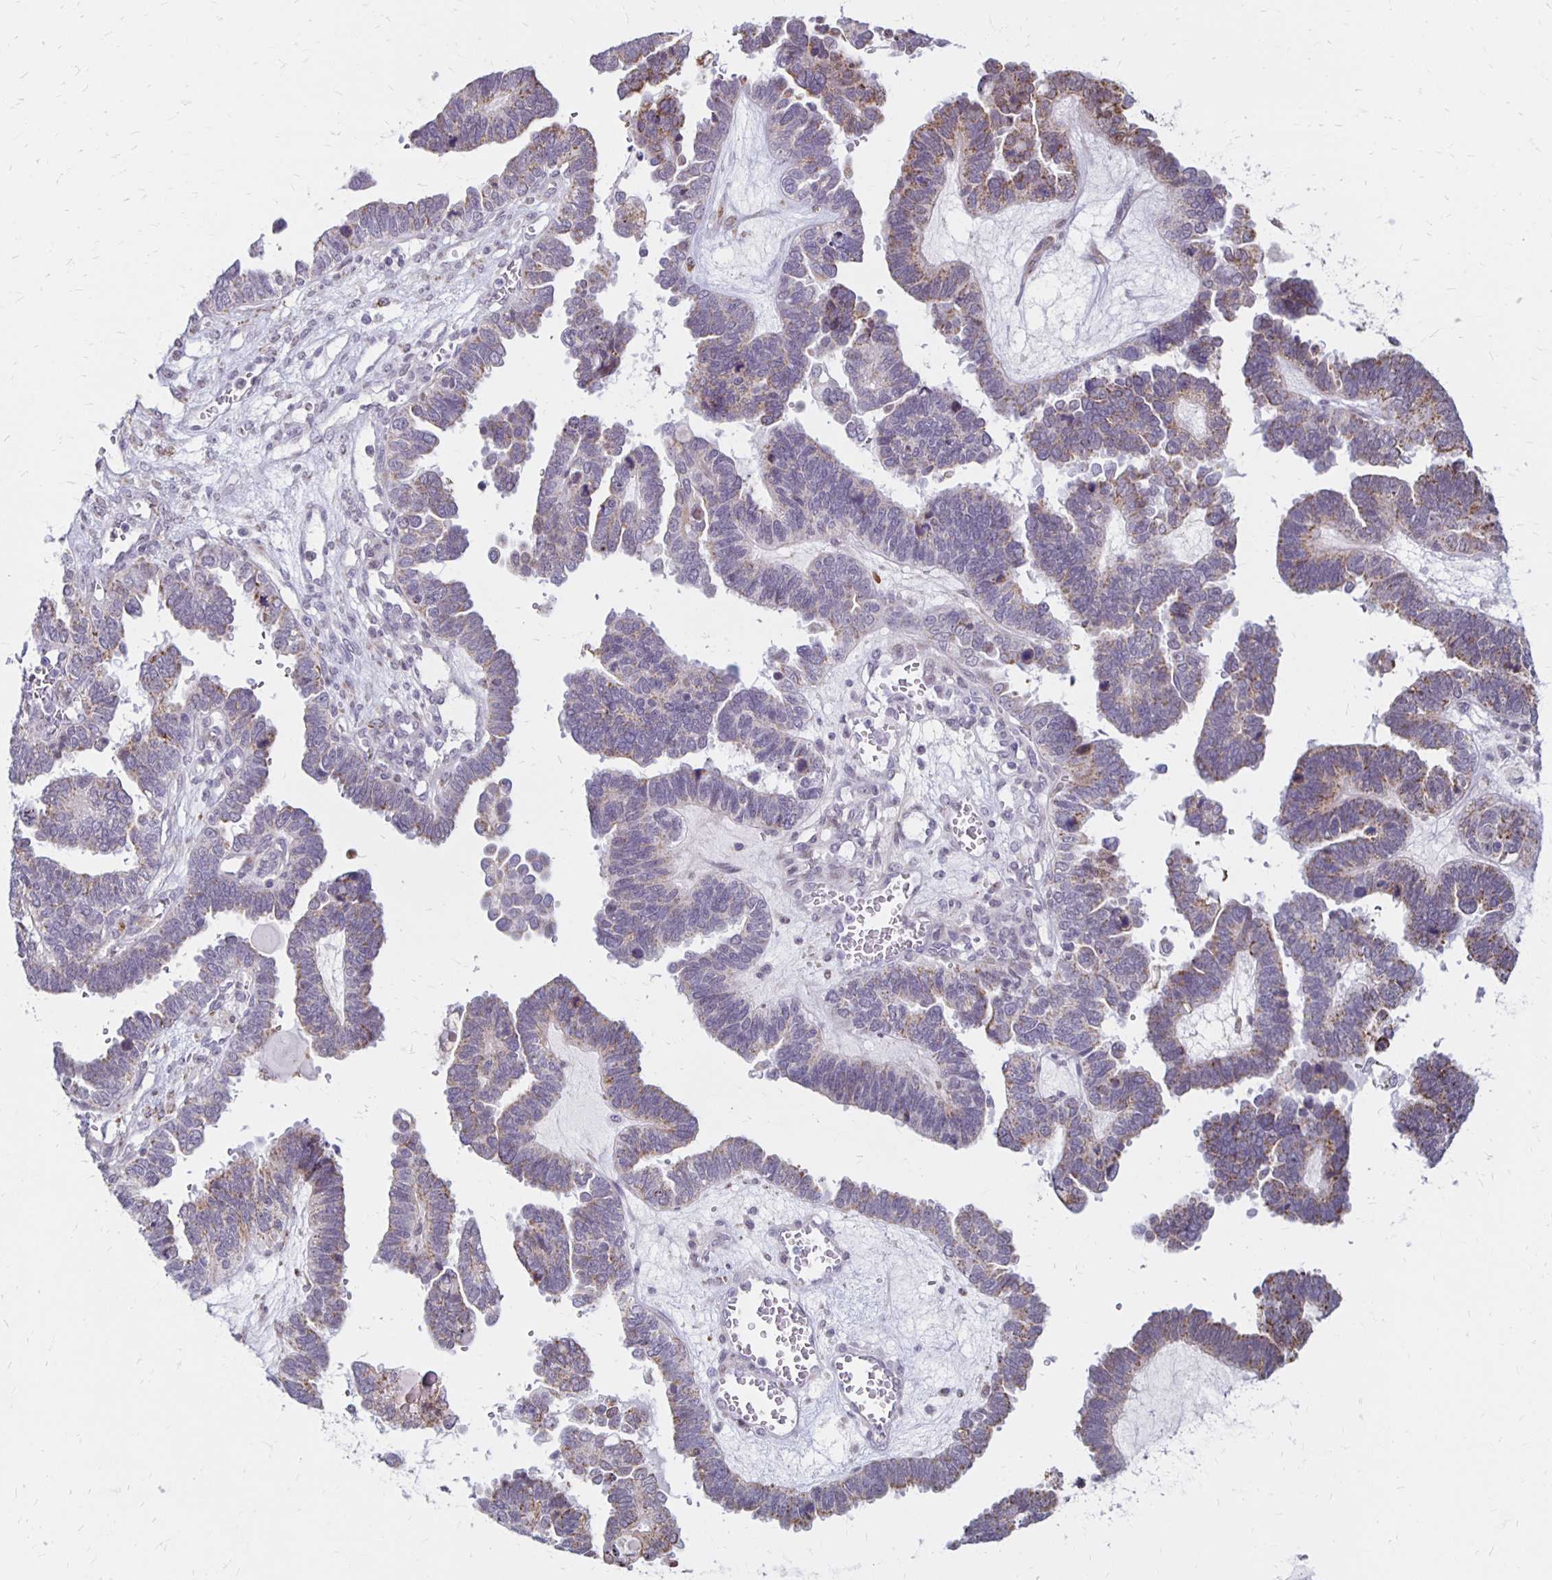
{"staining": {"intensity": "weak", "quantity": "25%-75%", "location": "cytoplasmic/membranous"}, "tissue": "ovarian cancer", "cell_type": "Tumor cells", "image_type": "cancer", "snomed": [{"axis": "morphology", "description": "Cystadenocarcinoma, serous, NOS"}, {"axis": "topography", "description": "Ovary"}], "caption": "Immunohistochemistry micrograph of serous cystadenocarcinoma (ovarian) stained for a protein (brown), which exhibits low levels of weak cytoplasmic/membranous expression in approximately 25%-75% of tumor cells.", "gene": "DAGLA", "patient": {"sex": "female", "age": 51}}